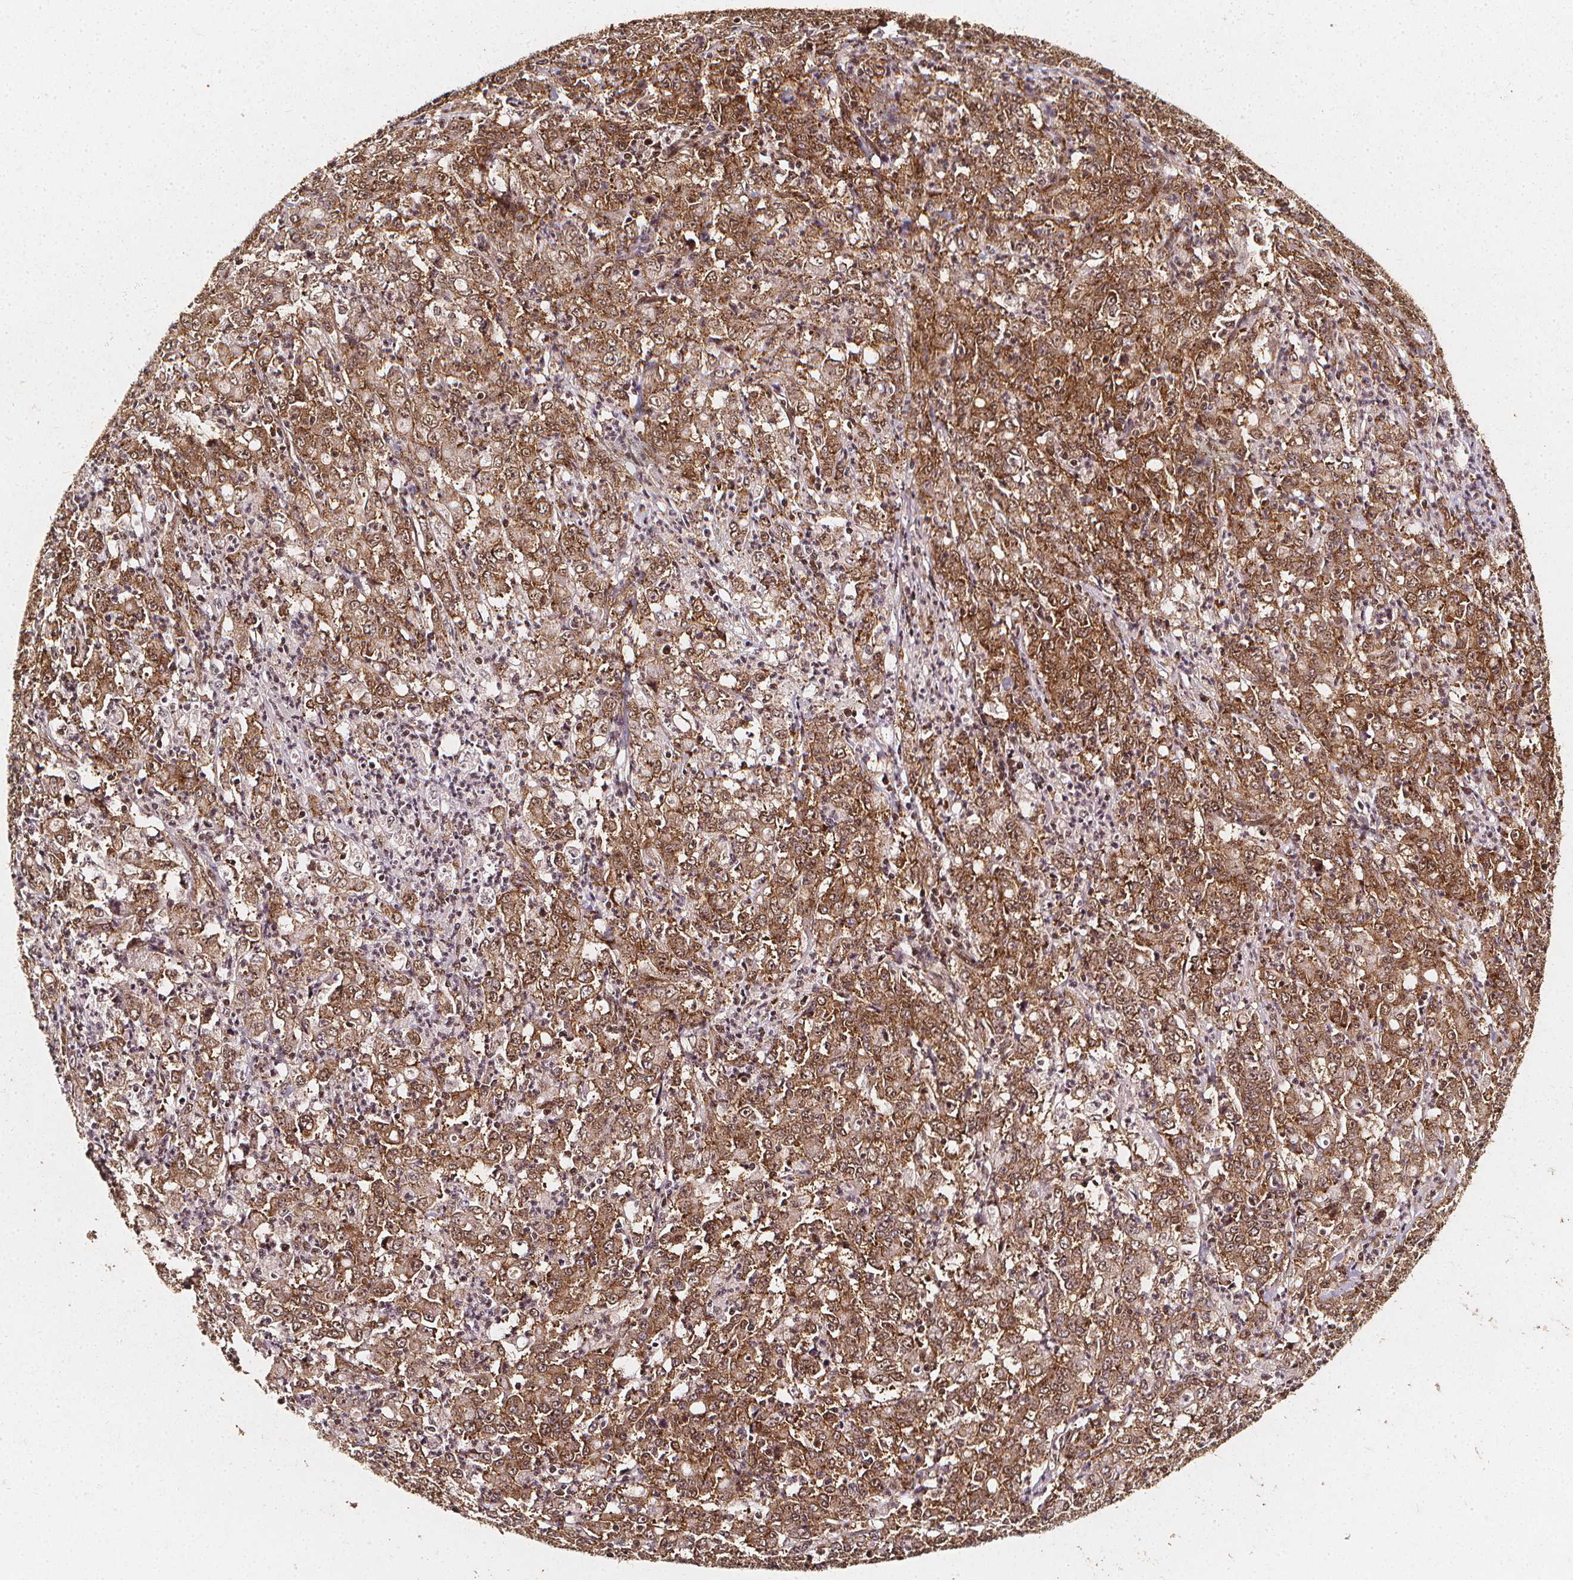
{"staining": {"intensity": "moderate", "quantity": ">75%", "location": "cytoplasmic/membranous,nuclear"}, "tissue": "stomach cancer", "cell_type": "Tumor cells", "image_type": "cancer", "snomed": [{"axis": "morphology", "description": "Adenocarcinoma, NOS"}, {"axis": "topography", "description": "Stomach, lower"}], "caption": "Adenocarcinoma (stomach) stained with immunohistochemistry demonstrates moderate cytoplasmic/membranous and nuclear staining in approximately >75% of tumor cells. Using DAB (3,3'-diaminobenzidine) (brown) and hematoxylin (blue) stains, captured at high magnification using brightfield microscopy.", "gene": "SMN1", "patient": {"sex": "female", "age": 71}}